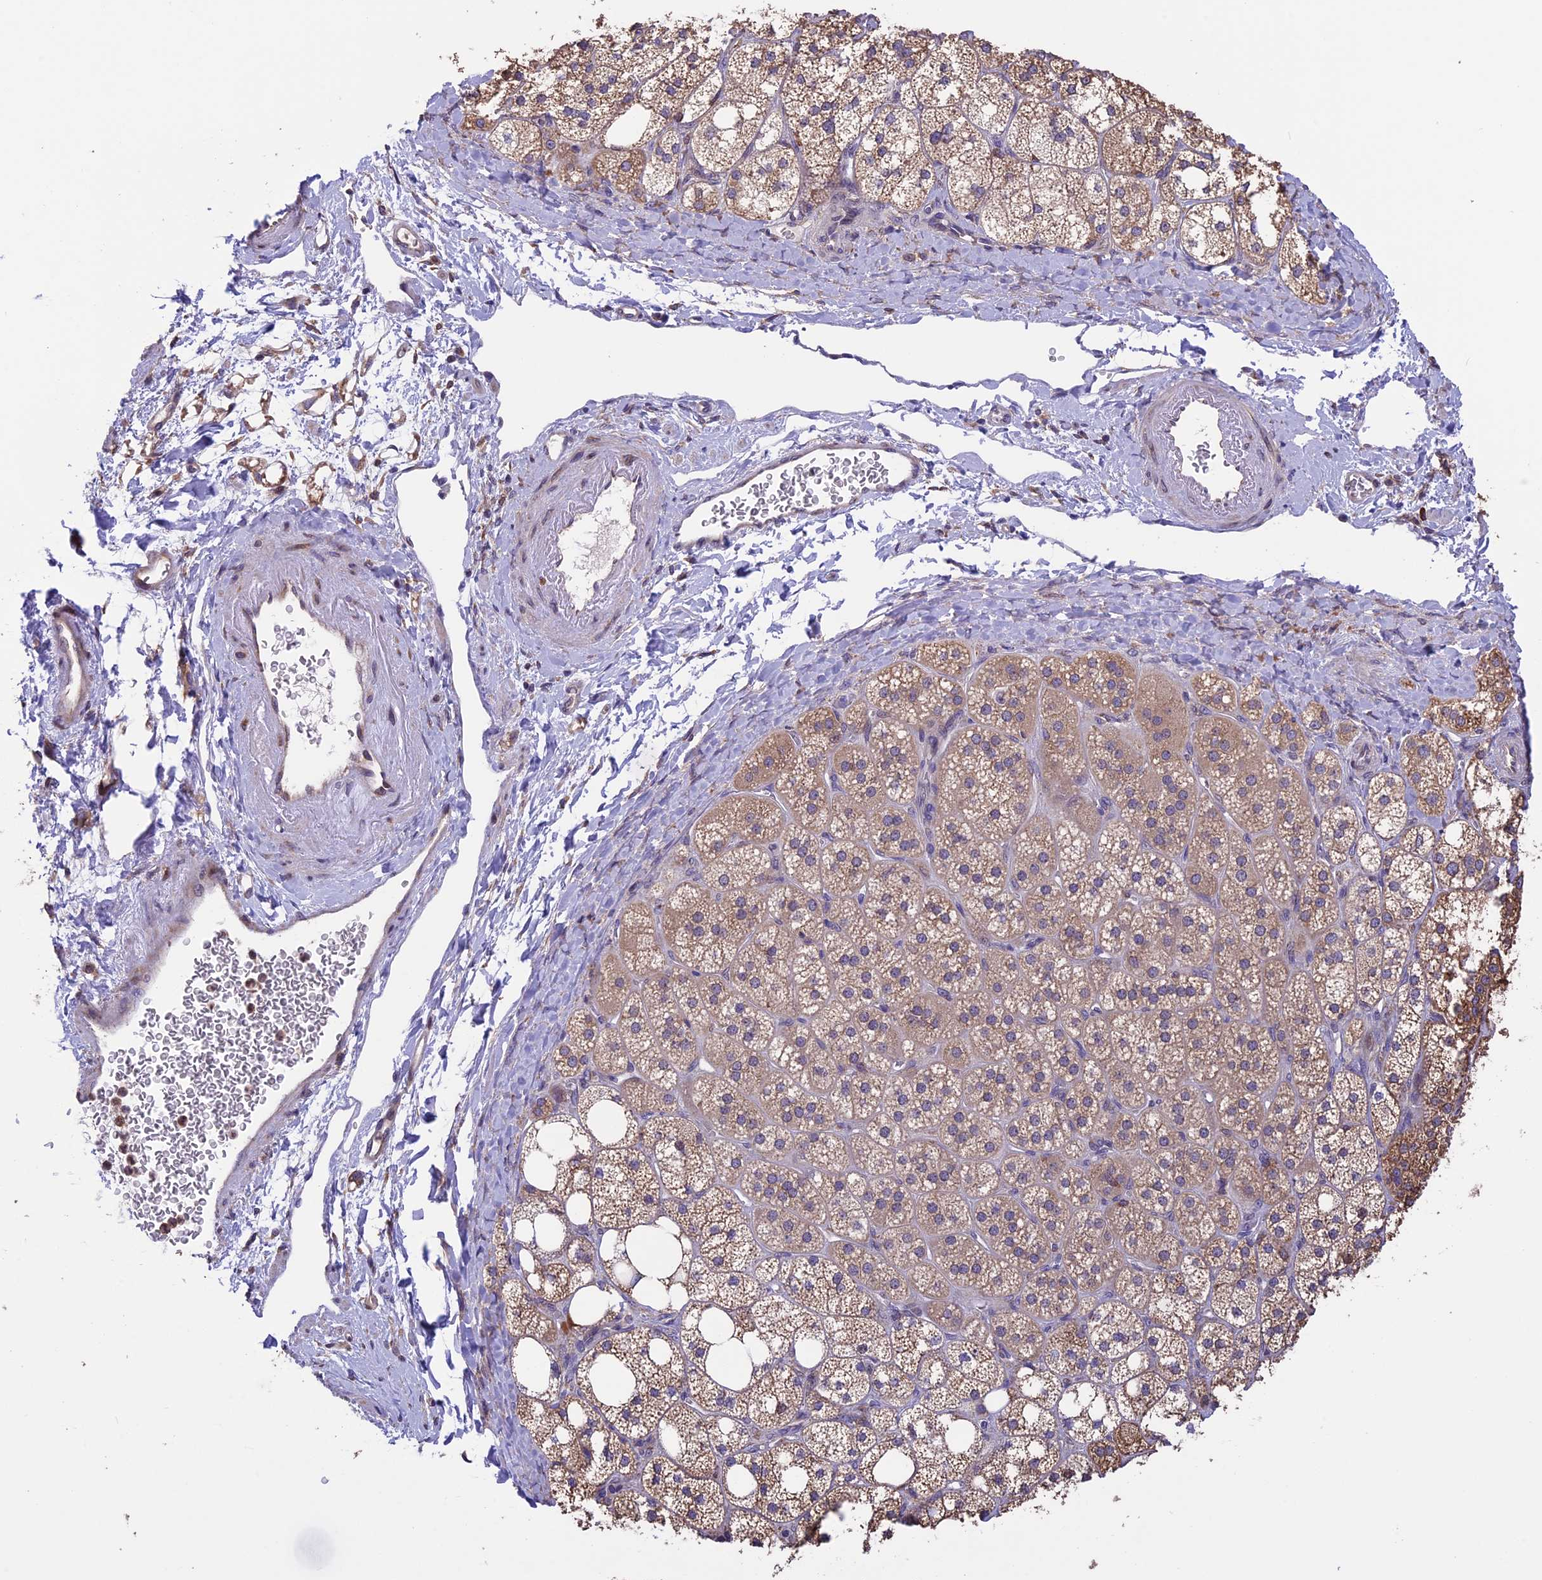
{"staining": {"intensity": "moderate", "quantity": ">75%", "location": "cytoplasmic/membranous"}, "tissue": "adrenal gland", "cell_type": "Glandular cells", "image_type": "normal", "snomed": [{"axis": "morphology", "description": "Normal tissue, NOS"}, {"axis": "topography", "description": "Adrenal gland"}], "caption": "Immunohistochemical staining of benign adrenal gland displays moderate cytoplasmic/membranous protein staining in approximately >75% of glandular cells. The staining was performed using DAB (3,3'-diaminobenzidine), with brown indicating positive protein expression. Nuclei are stained blue with hematoxylin.", "gene": "DMRTA2", "patient": {"sex": "male", "age": 61}}